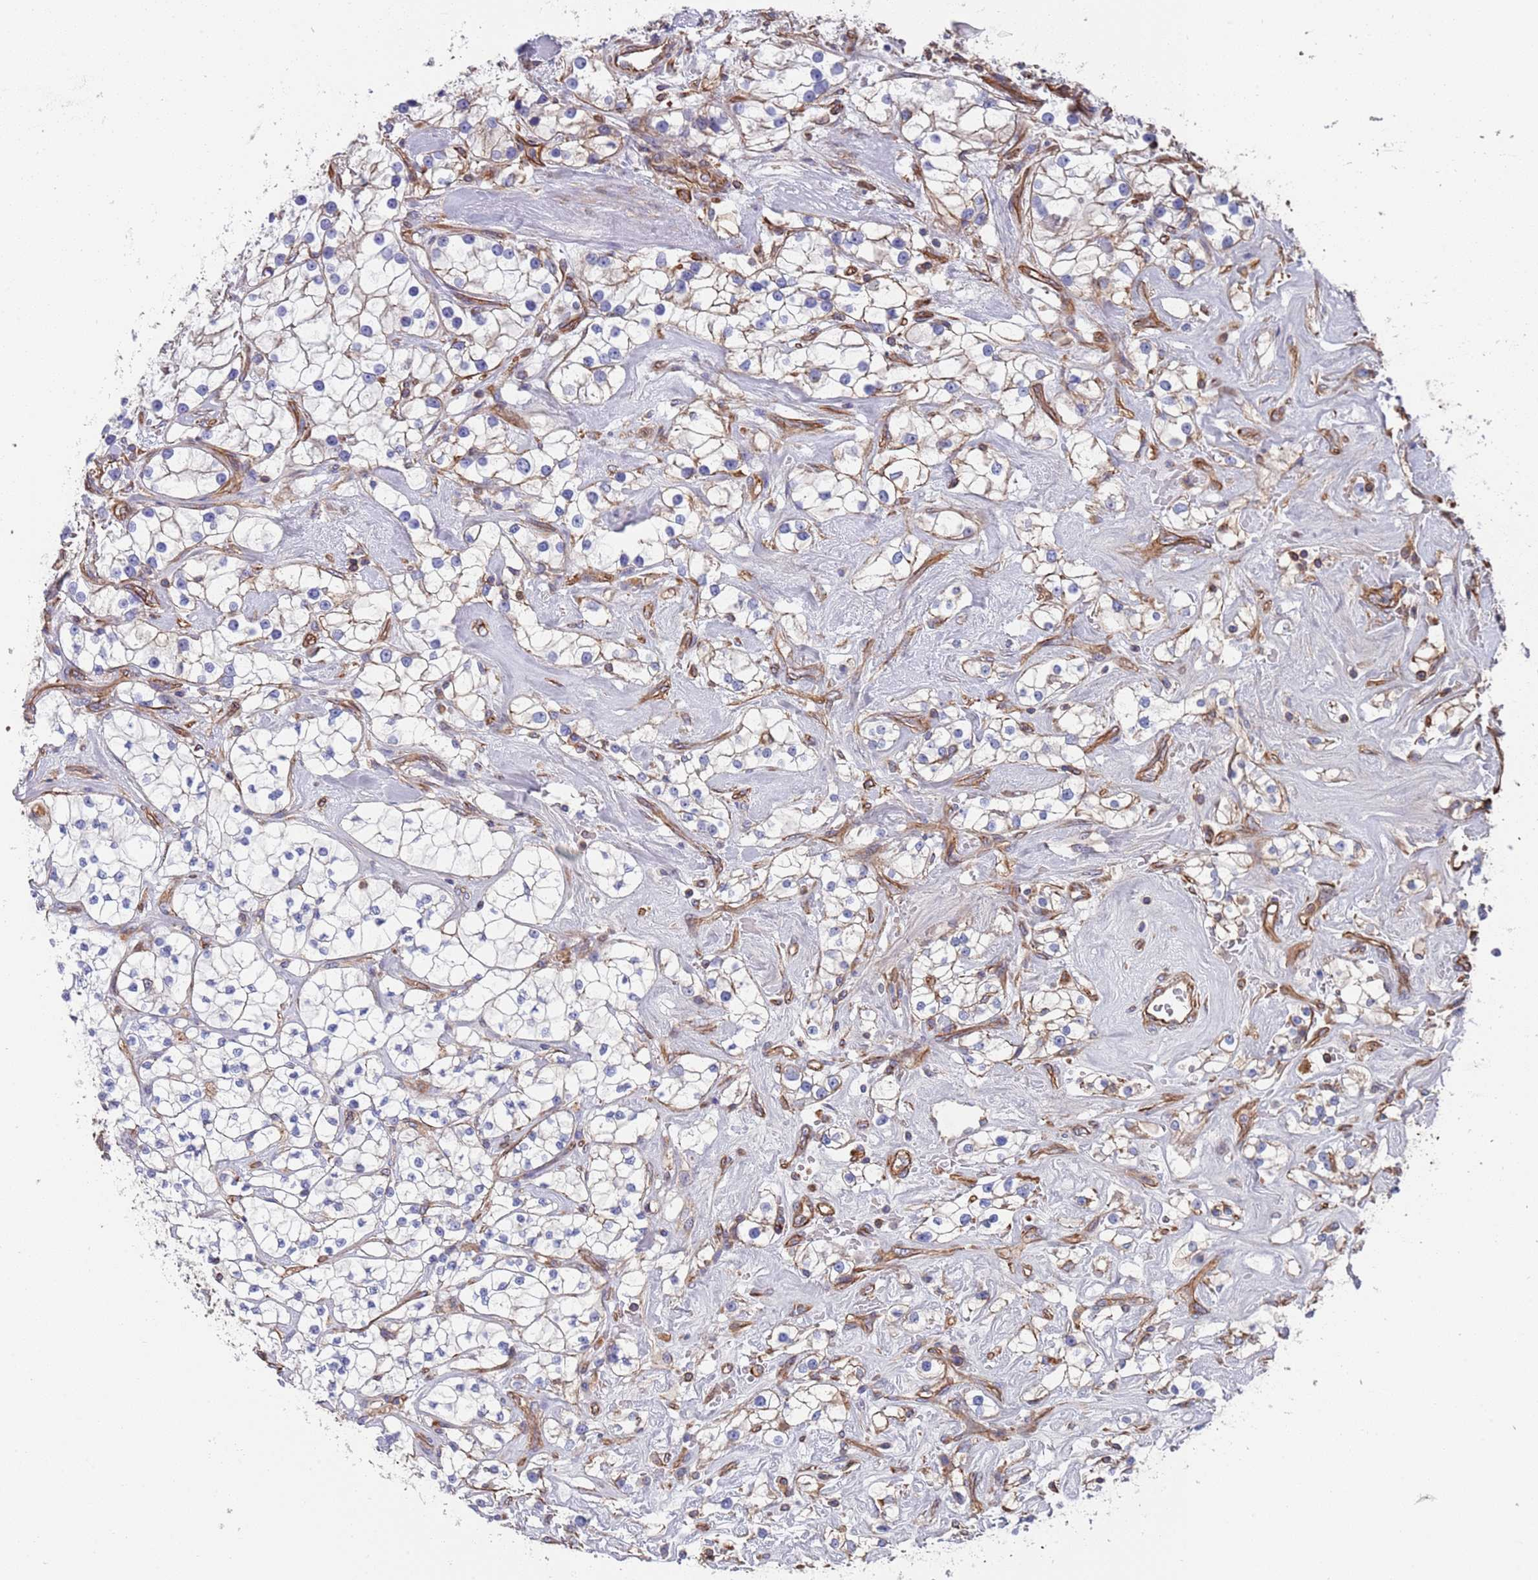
{"staining": {"intensity": "negative", "quantity": "none", "location": "none"}, "tissue": "renal cancer", "cell_type": "Tumor cells", "image_type": "cancer", "snomed": [{"axis": "morphology", "description": "Adenocarcinoma, NOS"}, {"axis": "topography", "description": "Kidney"}], "caption": "The immunohistochemistry histopathology image has no significant expression in tumor cells of adenocarcinoma (renal) tissue. (IHC, brightfield microscopy, high magnification).", "gene": "JAKMIP2", "patient": {"sex": "male", "age": 77}}